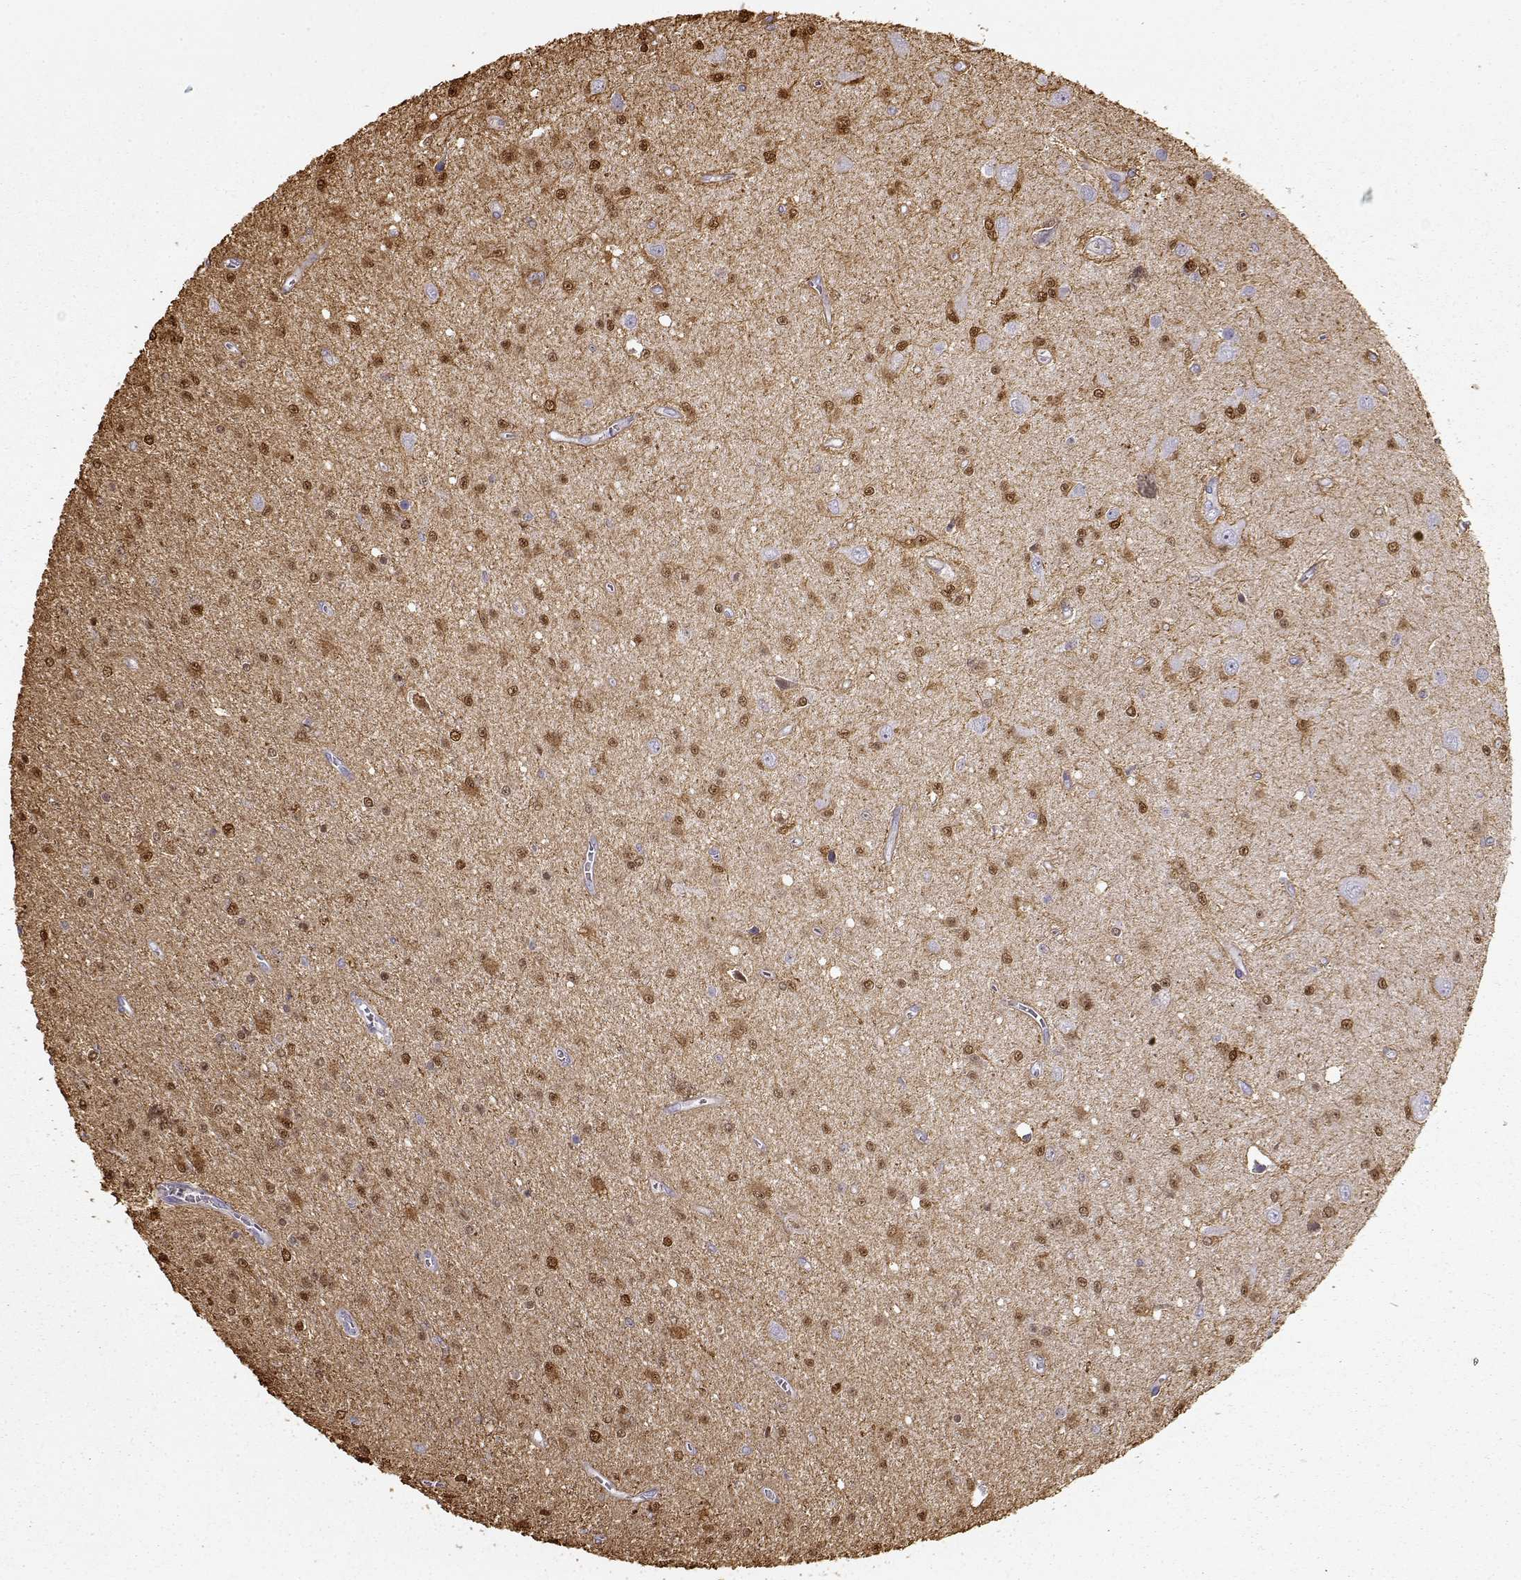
{"staining": {"intensity": "moderate", "quantity": "25%-75%", "location": "cytoplasmic/membranous,nuclear"}, "tissue": "glioma", "cell_type": "Tumor cells", "image_type": "cancer", "snomed": [{"axis": "morphology", "description": "Glioma, malignant, Low grade"}, {"axis": "topography", "description": "Brain"}], "caption": "Brown immunohistochemical staining in human low-grade glioma (malignant) shows moderate cytoplasmic/membranous and nuclear expression in about 25%-75% of tumor cells.", "gene": "S100B", "patient": {"sex": "female", "age": 45}}